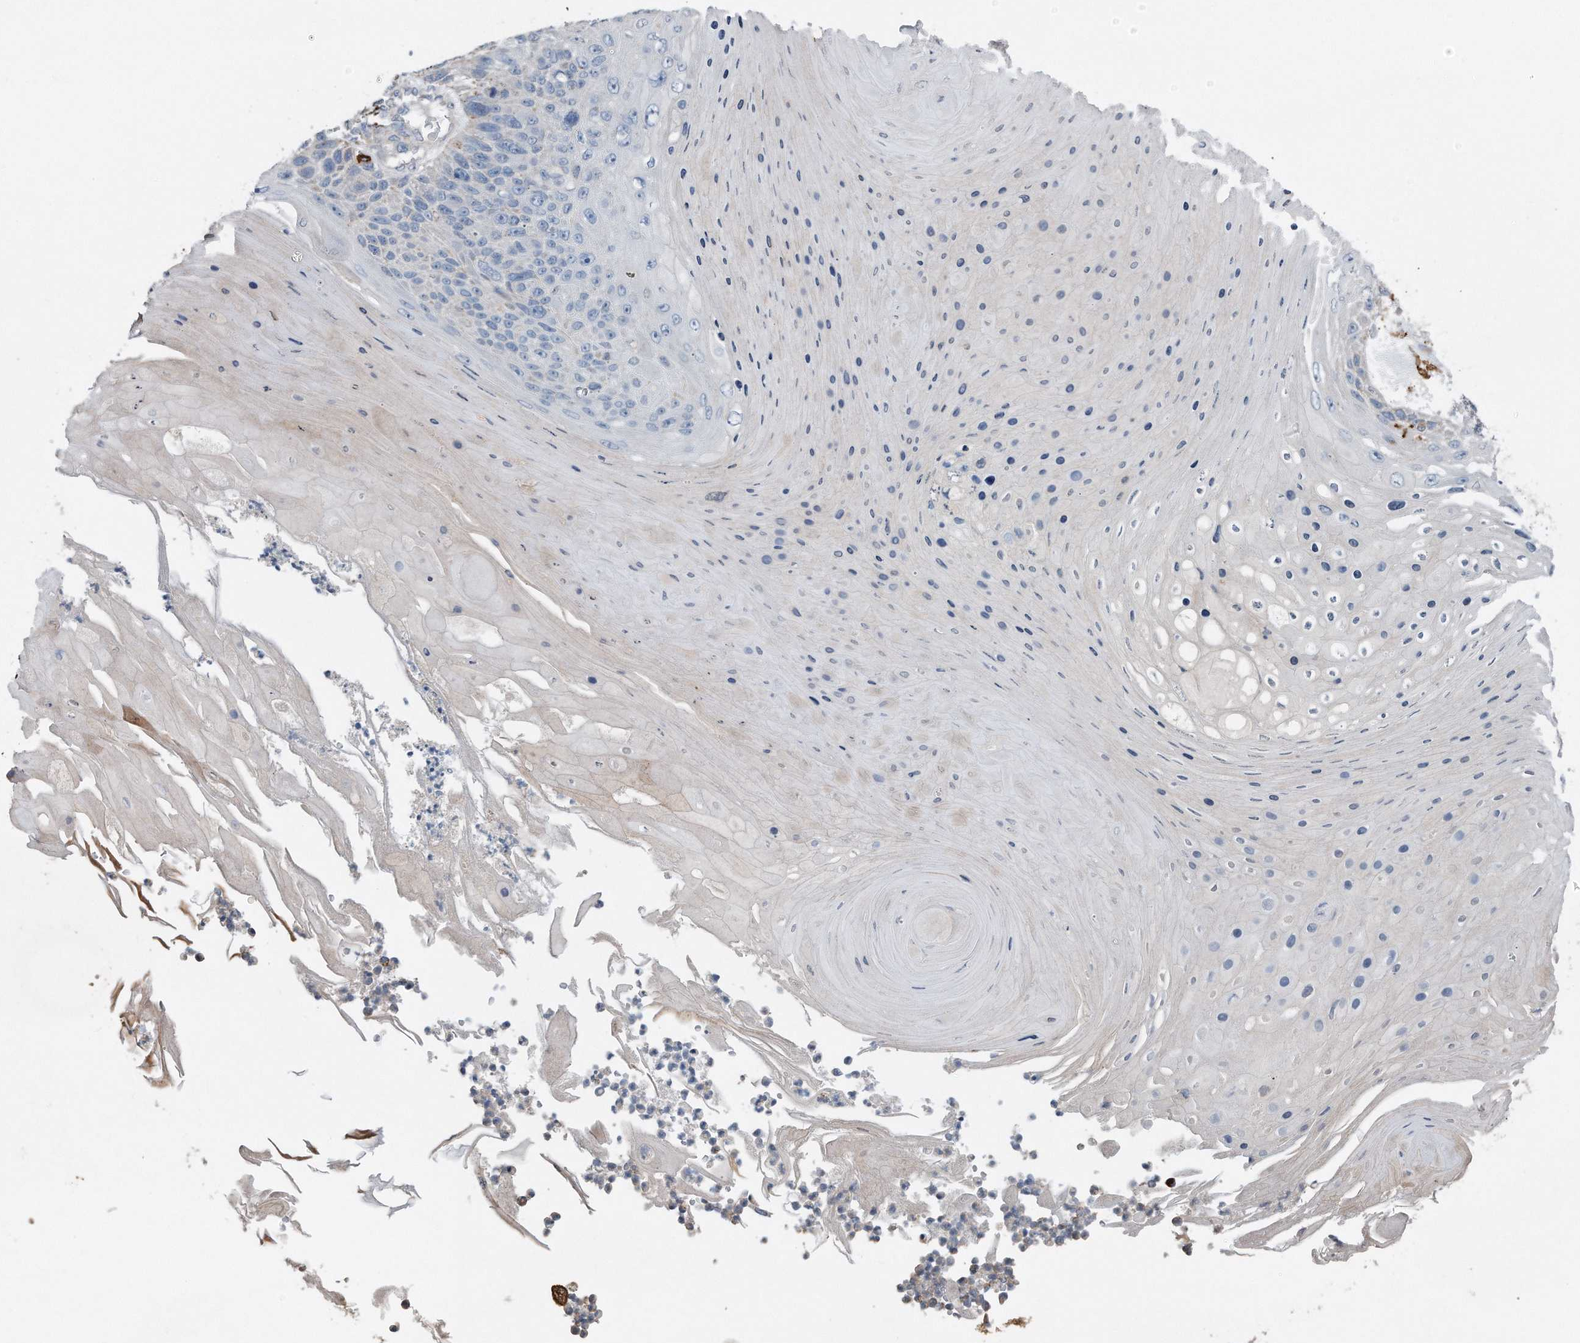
{"staining": {"intensity": "negative", "quantity": "none", "location": "none"}, "tissue": "skin cancer", "cell_type": "Tumor cells", "image_type": "cancer", "snomed": [{"axis": "morphology", "description": "Squamous cell carcinoma, NOS"}, {"axis": "topography", "description": "Skin"}], "caption": "Immunohistochemistry of human skin cancer reveals no staining in tumor cells.", "gene": "ZNF772", "patient": {"sex": "female", "age": 88}}